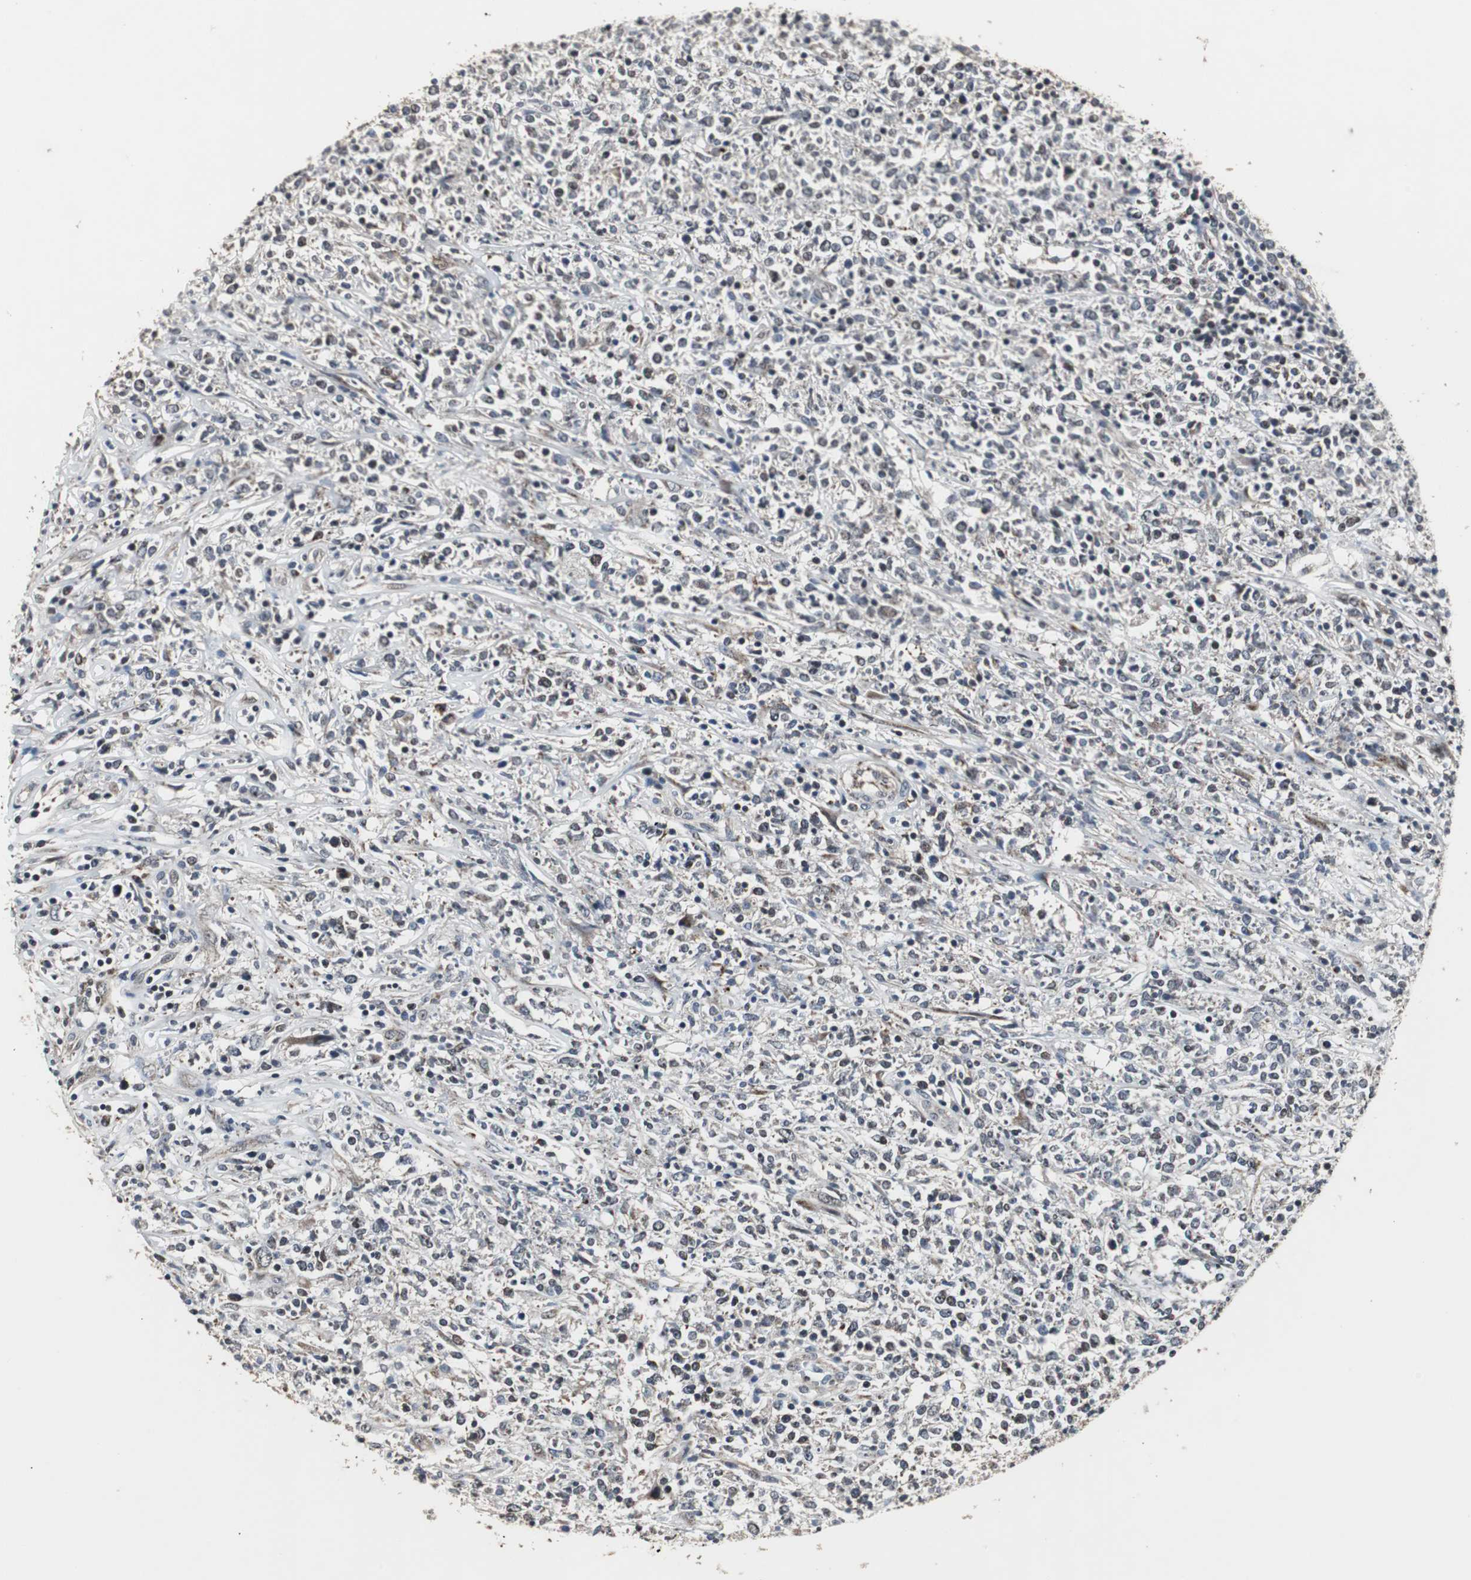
{"staining": {"intensity": "moderate", "quantity": "<25%", "location": "cytoplasmic/membranous"}, "tissue": "lymphoma", "cell_type": "Tumor cells", "image_type": "cancer", "snomed": [{"axis": "morphology", "description": "Malignant lymphoma, non-Hodgkin's type, High grade"}, {"axis": "topography", "description": "Lymph node"}], "caption": "Immunohistochemistry (IHC) staining of malignant lymphoma, non-Hodgkin's type (high-grade), which exhibits low levels of moderate cytoplasmic/membranous positivity in approximately <25% of tumor cells indicating moderate cytoplasmic/membranous protein positivity. The staining was performed using DAB (3,3'-diaminobenzidine) (brown) for protein detection and nuclei were counterstained in hematoxylin (blue).", "gene": "MRPL40", "patient": {"sex": "female", "age": 84}}